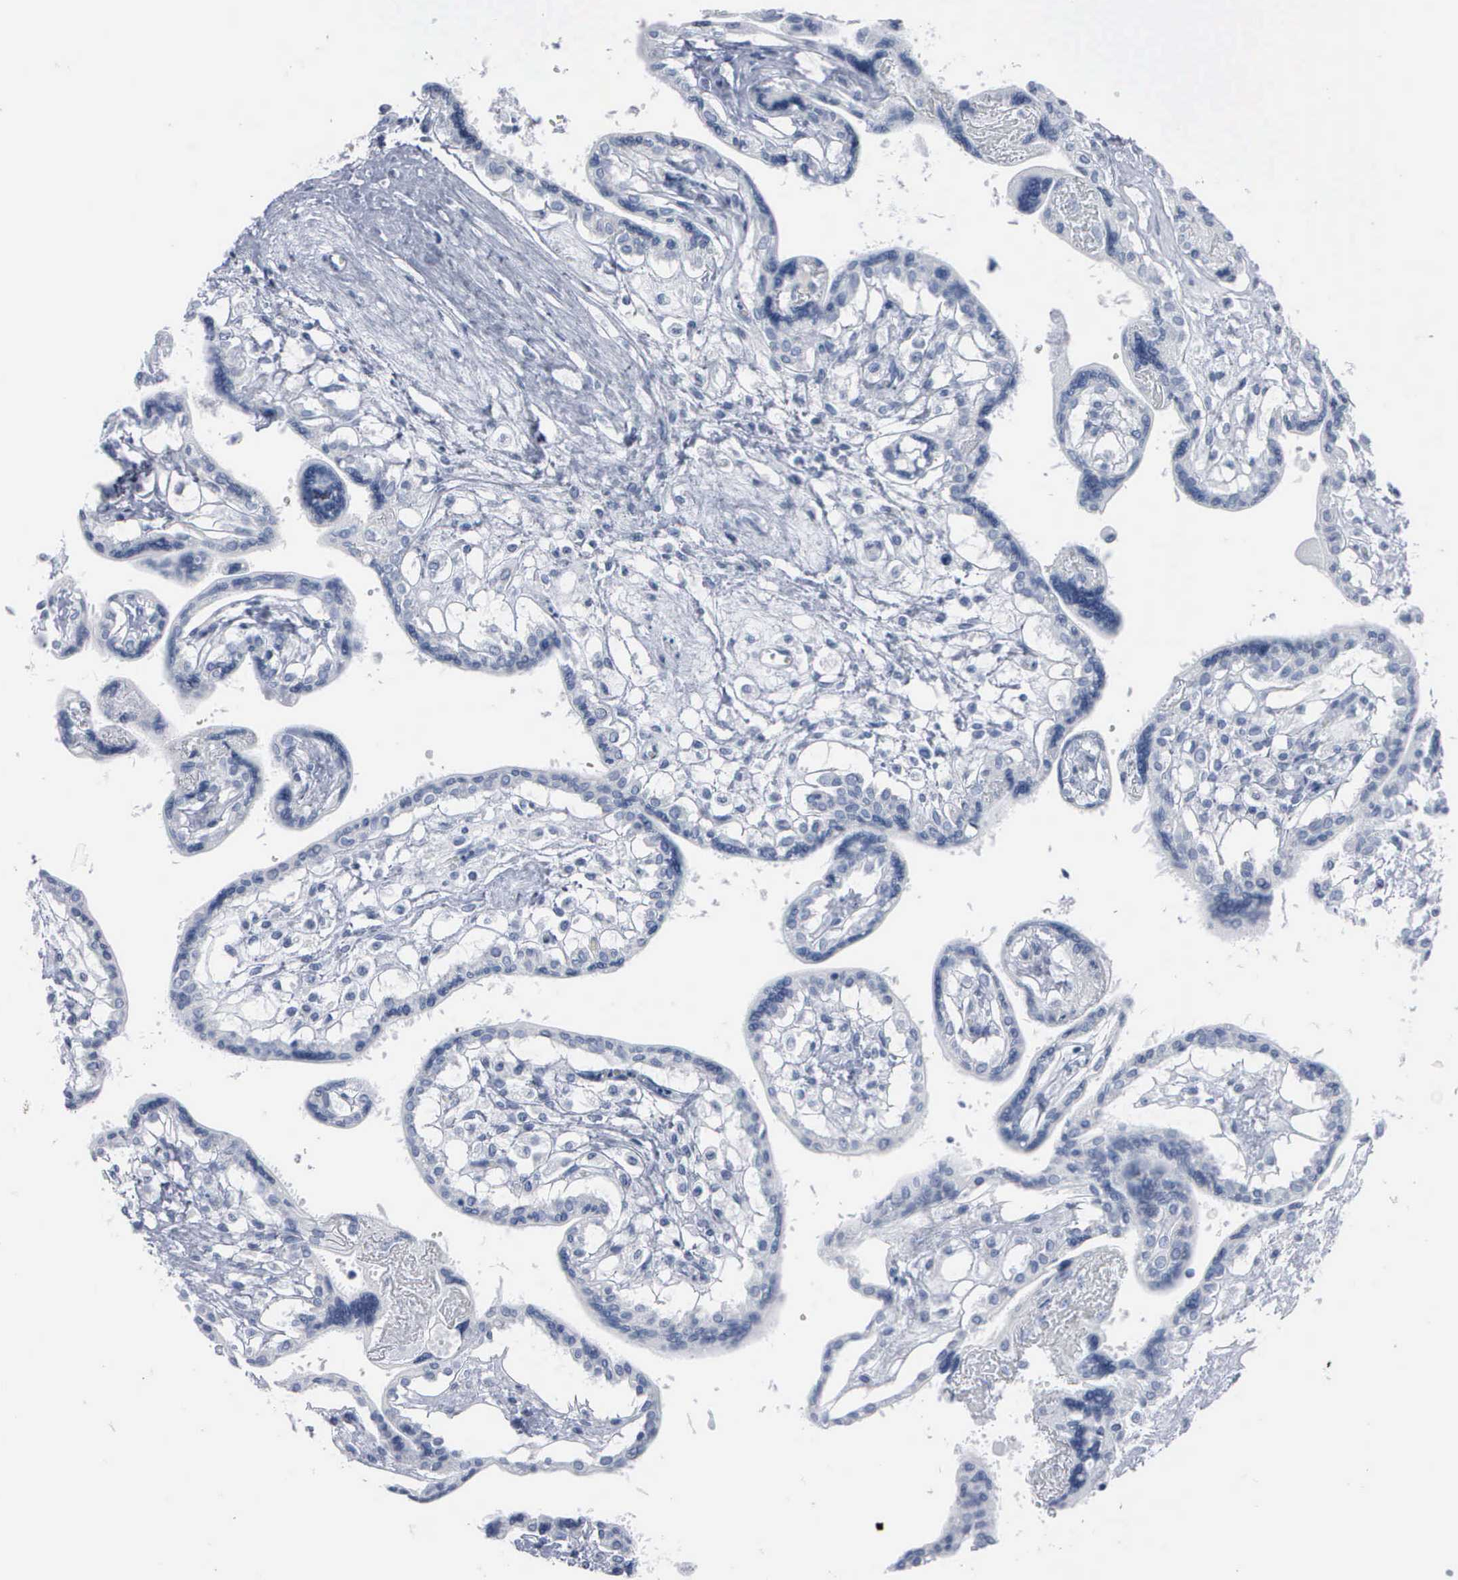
{"staining": {"intensity": "negative", "quantity": "none", "location": "none"}, "tissue": "placenta", "cell_type": "Decidual cells", "image_type": "normal", "snomed": [{"axis": "morphology", "description": "Normal tissue, NOS"}, {"axis": "topography", "description": "Placenta"}], "caption": "This photomicrograph is of normal placenta stained with immunohistochemistry (IHC) to label a protein in brown with the nuclei are counter-stained blue. There is no staining in decidual cells.", "gene": "DMD", "patient": {"sex": "female", "age": 31}}